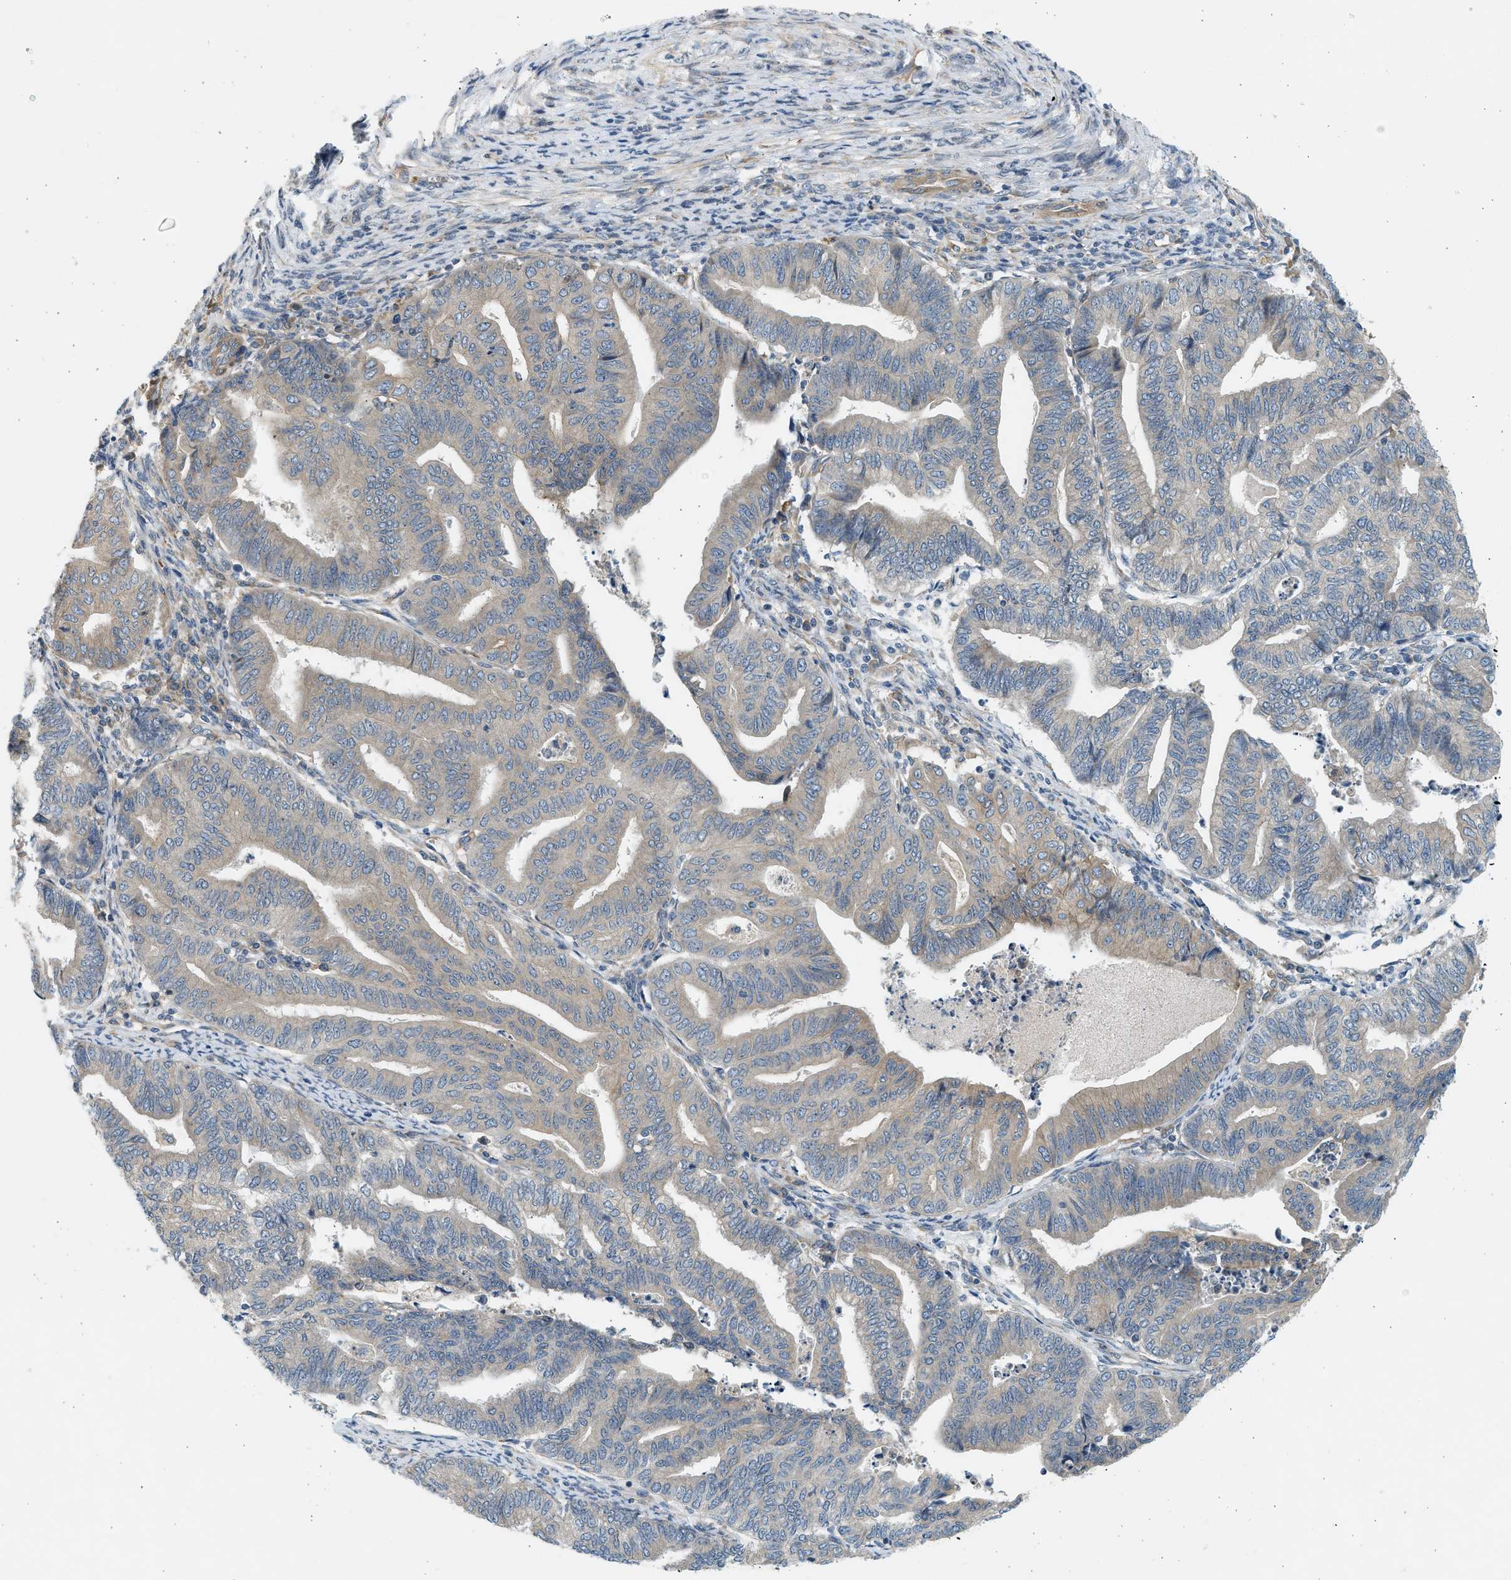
{"staining": {"intensity": "weak", "quantity": "<25%", "location": "cytoplasmic/membranous"}, "tissue": "endometrial cancer", "cell_type": "Tumor cells", "image_type": "cancer", "snomed": [{"axis": "morphology", "description": "Adenocarcinoma, NOS"}, {"axis": "topography", "description": "Endometrium"}], "caption": "Image shows no protein expression in tumor cells of endometrial adenocarcinoma tissue. (DAB immunohistochemistry (IHC) with hematoxylin counter stain).", "gene": "KDELR2", "patient": {"sex": "female", "age": 79}}